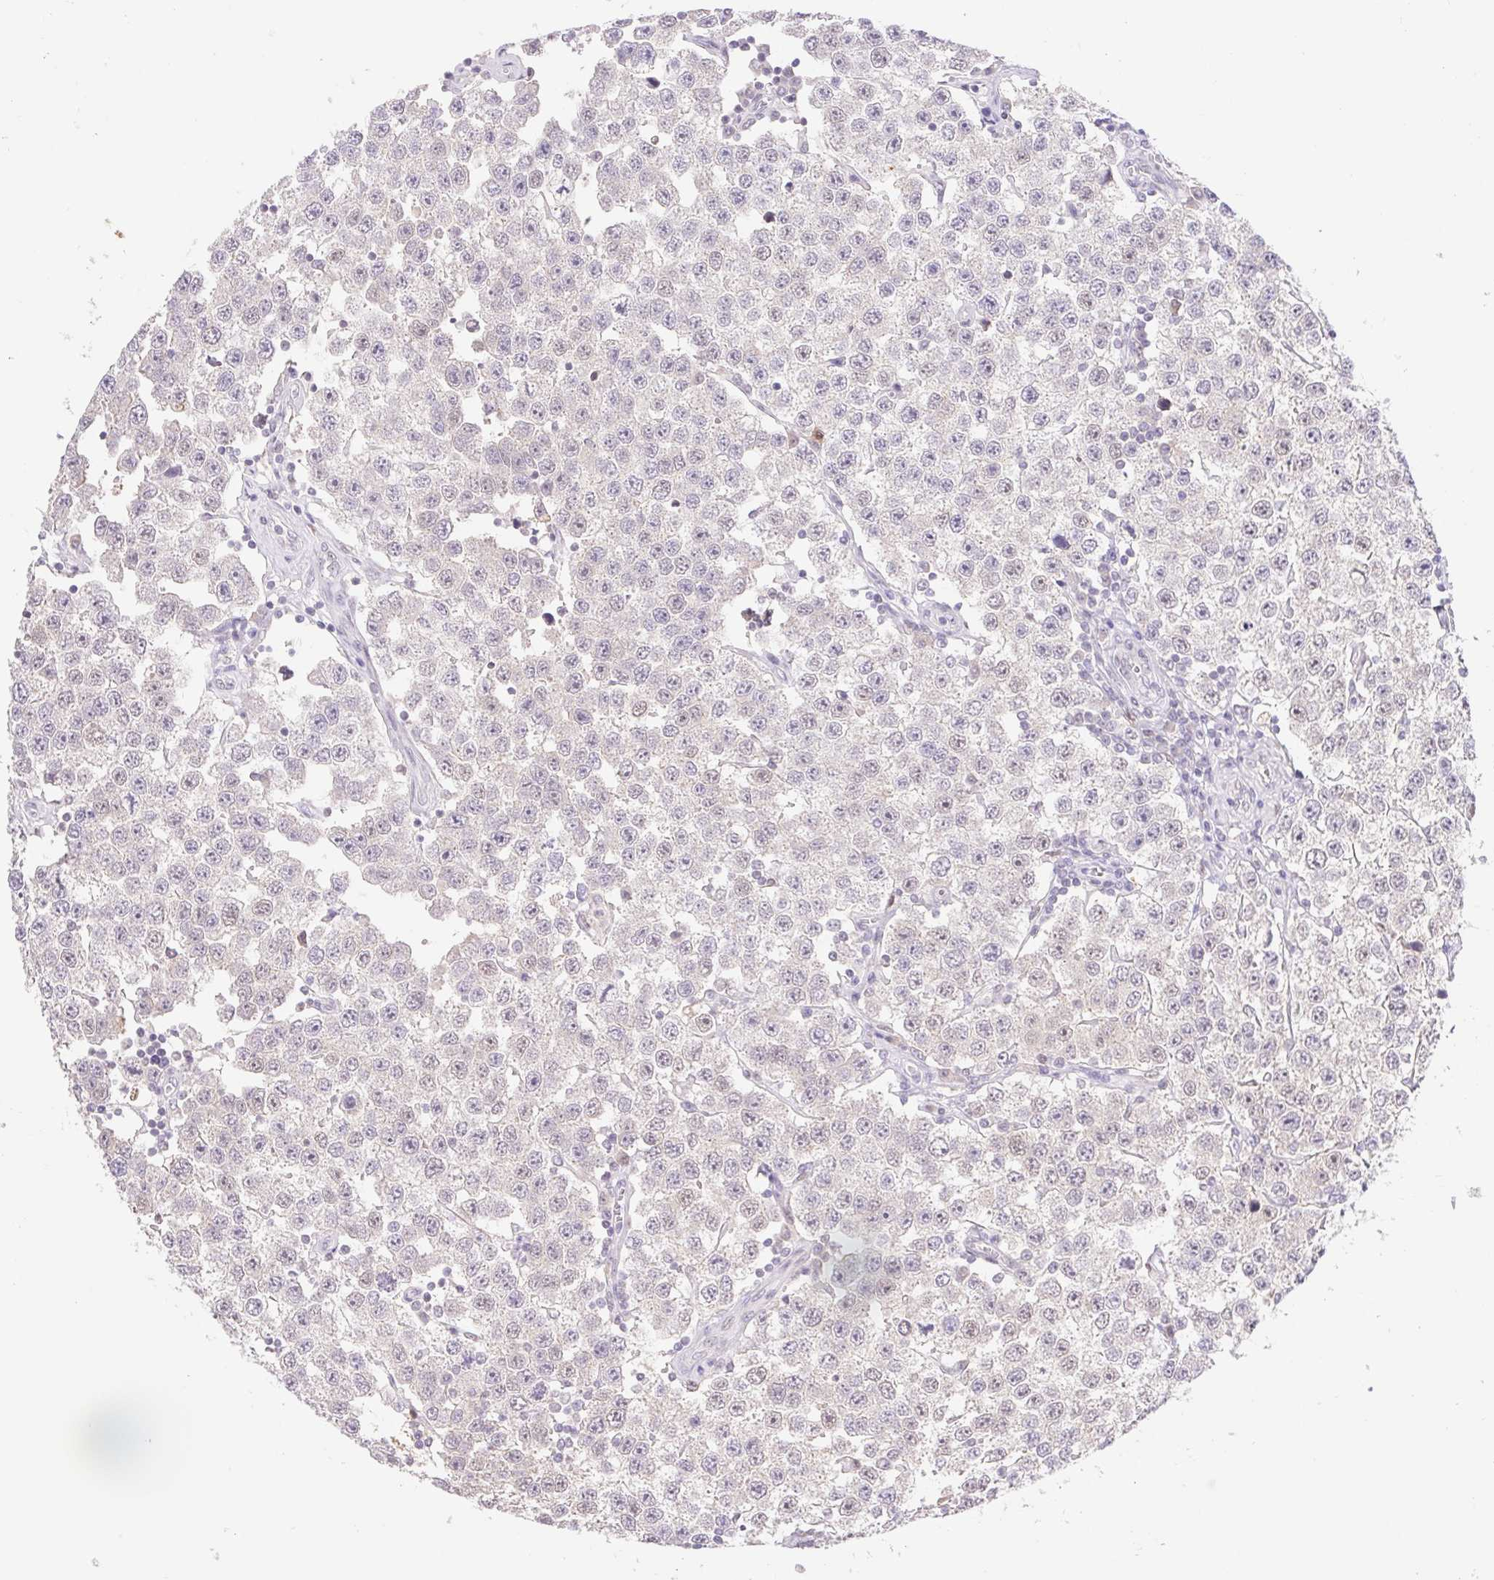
{"staining": {"intensity": "negative", "quantity": "none", "location": "none"}, "tissue": "testis cancer", "cell_type": "Tumor cells", "image_type": "cancer", "snomed": [{"axis": "morphology", "description": "Seminoma, NOS"}, {"axis": "topography", "description": "Testis"}], "caption": "Immunohistochemistry image of human testis cancer (seminoma) stained for a protein (brown), which exhibits no staining in tumor cells. The staining was performed using DAB (3,3'-diaminobenzidine) to visualize the protein expression in brown, while the nuclei were stained in blue with hematoxylin (Magnification: 20x).", "gene": "L3MBTL4", "patient": {"sex": "male", "age": 34}}